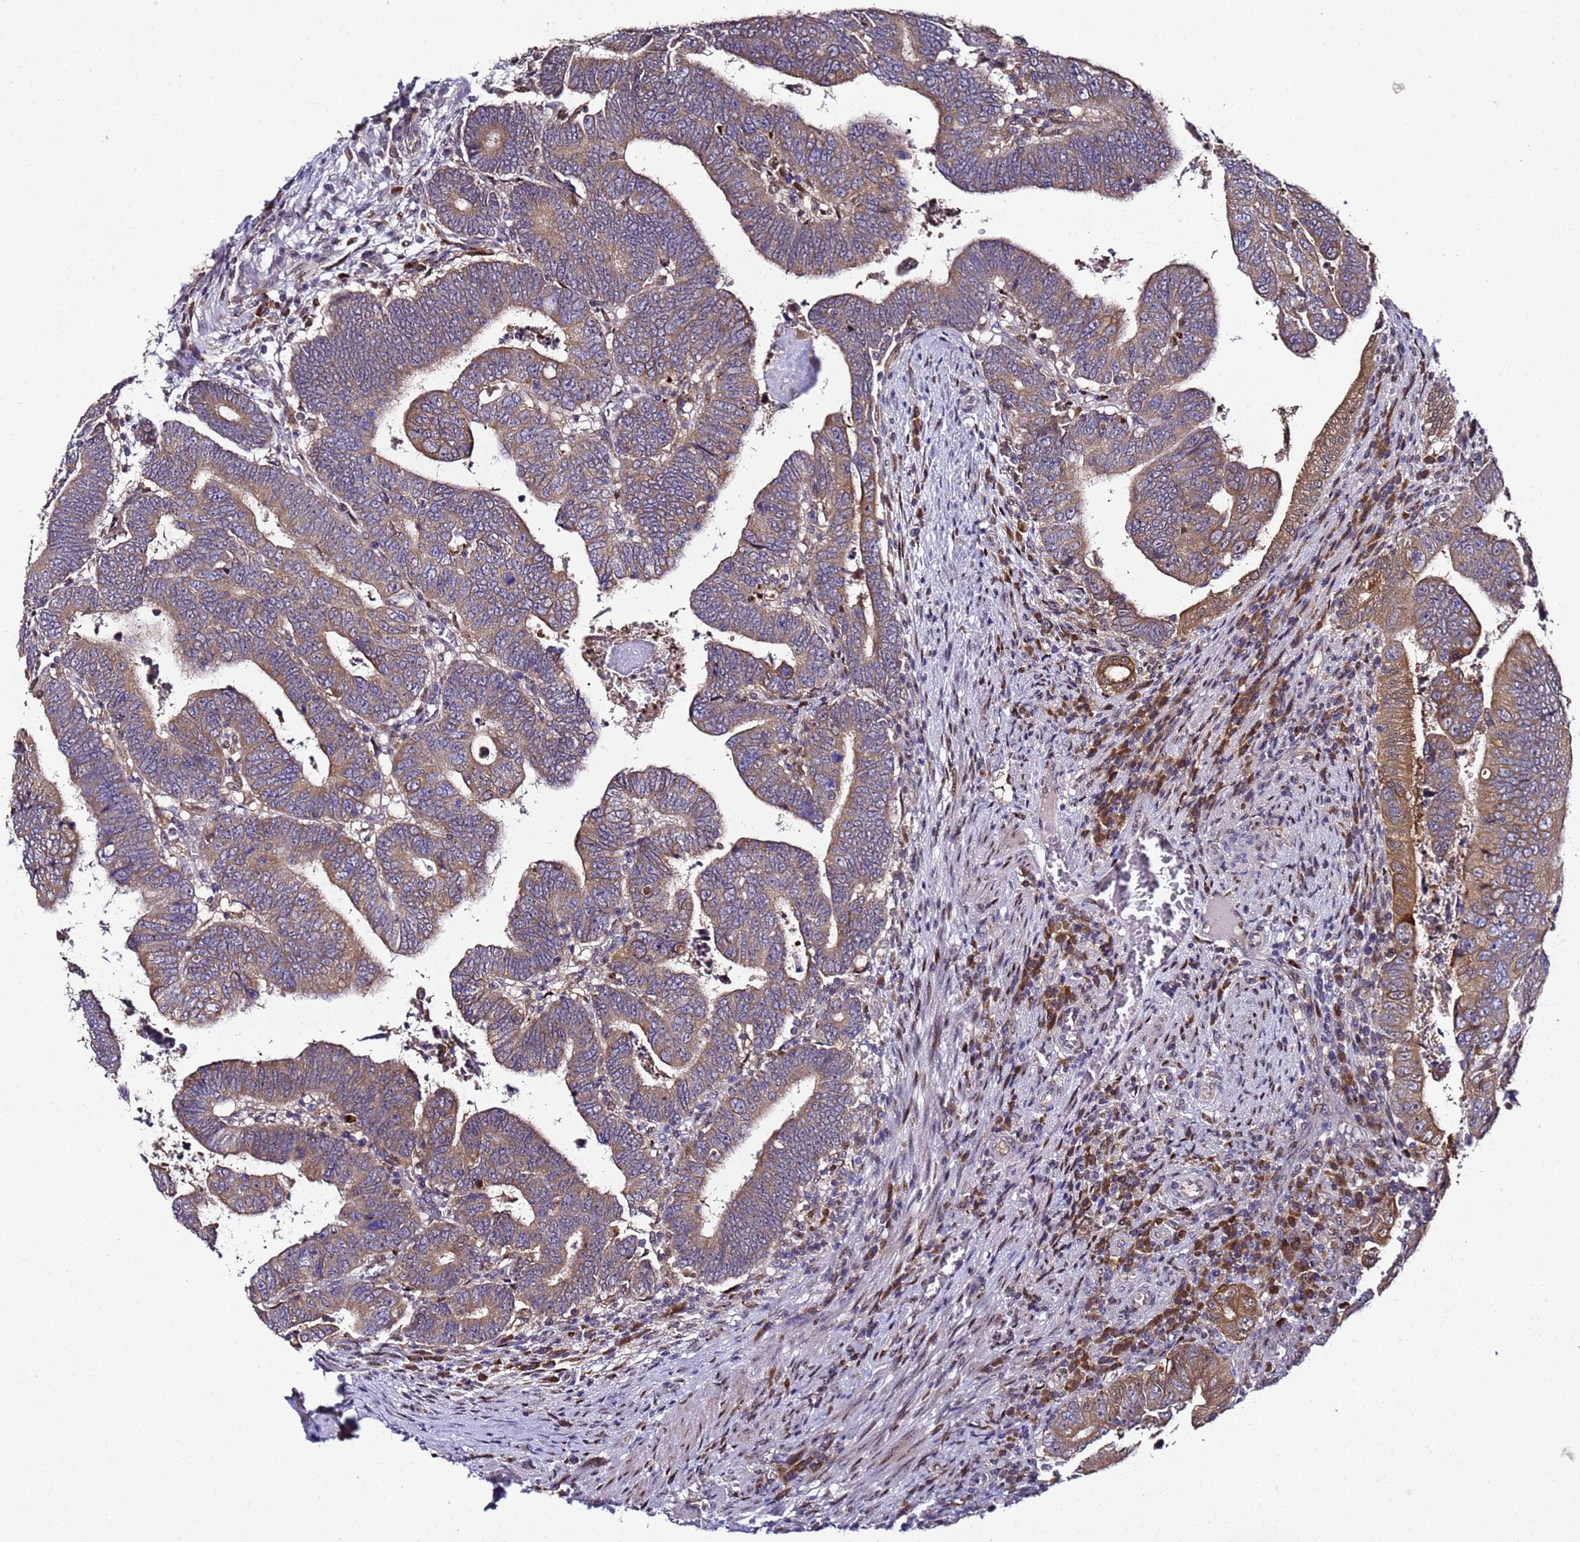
{"staining": {"intensity": "weak", "quantity": ">75%", "location": "cytoplasmic/membranous"}, "tissue": "colorectal cancer", "cell_type": "Tumor cells", "image_type": "cancer", "snomed": [{"axis": "morphology", "description": "Normal tissue, NOS"}, {"axis": "morphology", "description": "Adenocarcinoma, NOS"}, {"axis": "topography", "description": "Rectum"}], "caption": "Immunohistochemistry (IHC) staining of colorectal cancer (adenocarcinoma), which shows low levels of weak cytoplasmic/membranous positivity in approximately >75% of tumor cells indicating weak cytoplasmic/membranous protein positivity. The staining was performed using DAB (3,3'-diaminobenzidine) (brown) for protein detection and nuclei were counterstained in hematoxylin (blue).", "gene": "ALG3", "patient": {"sex": "female", "age": 65}}